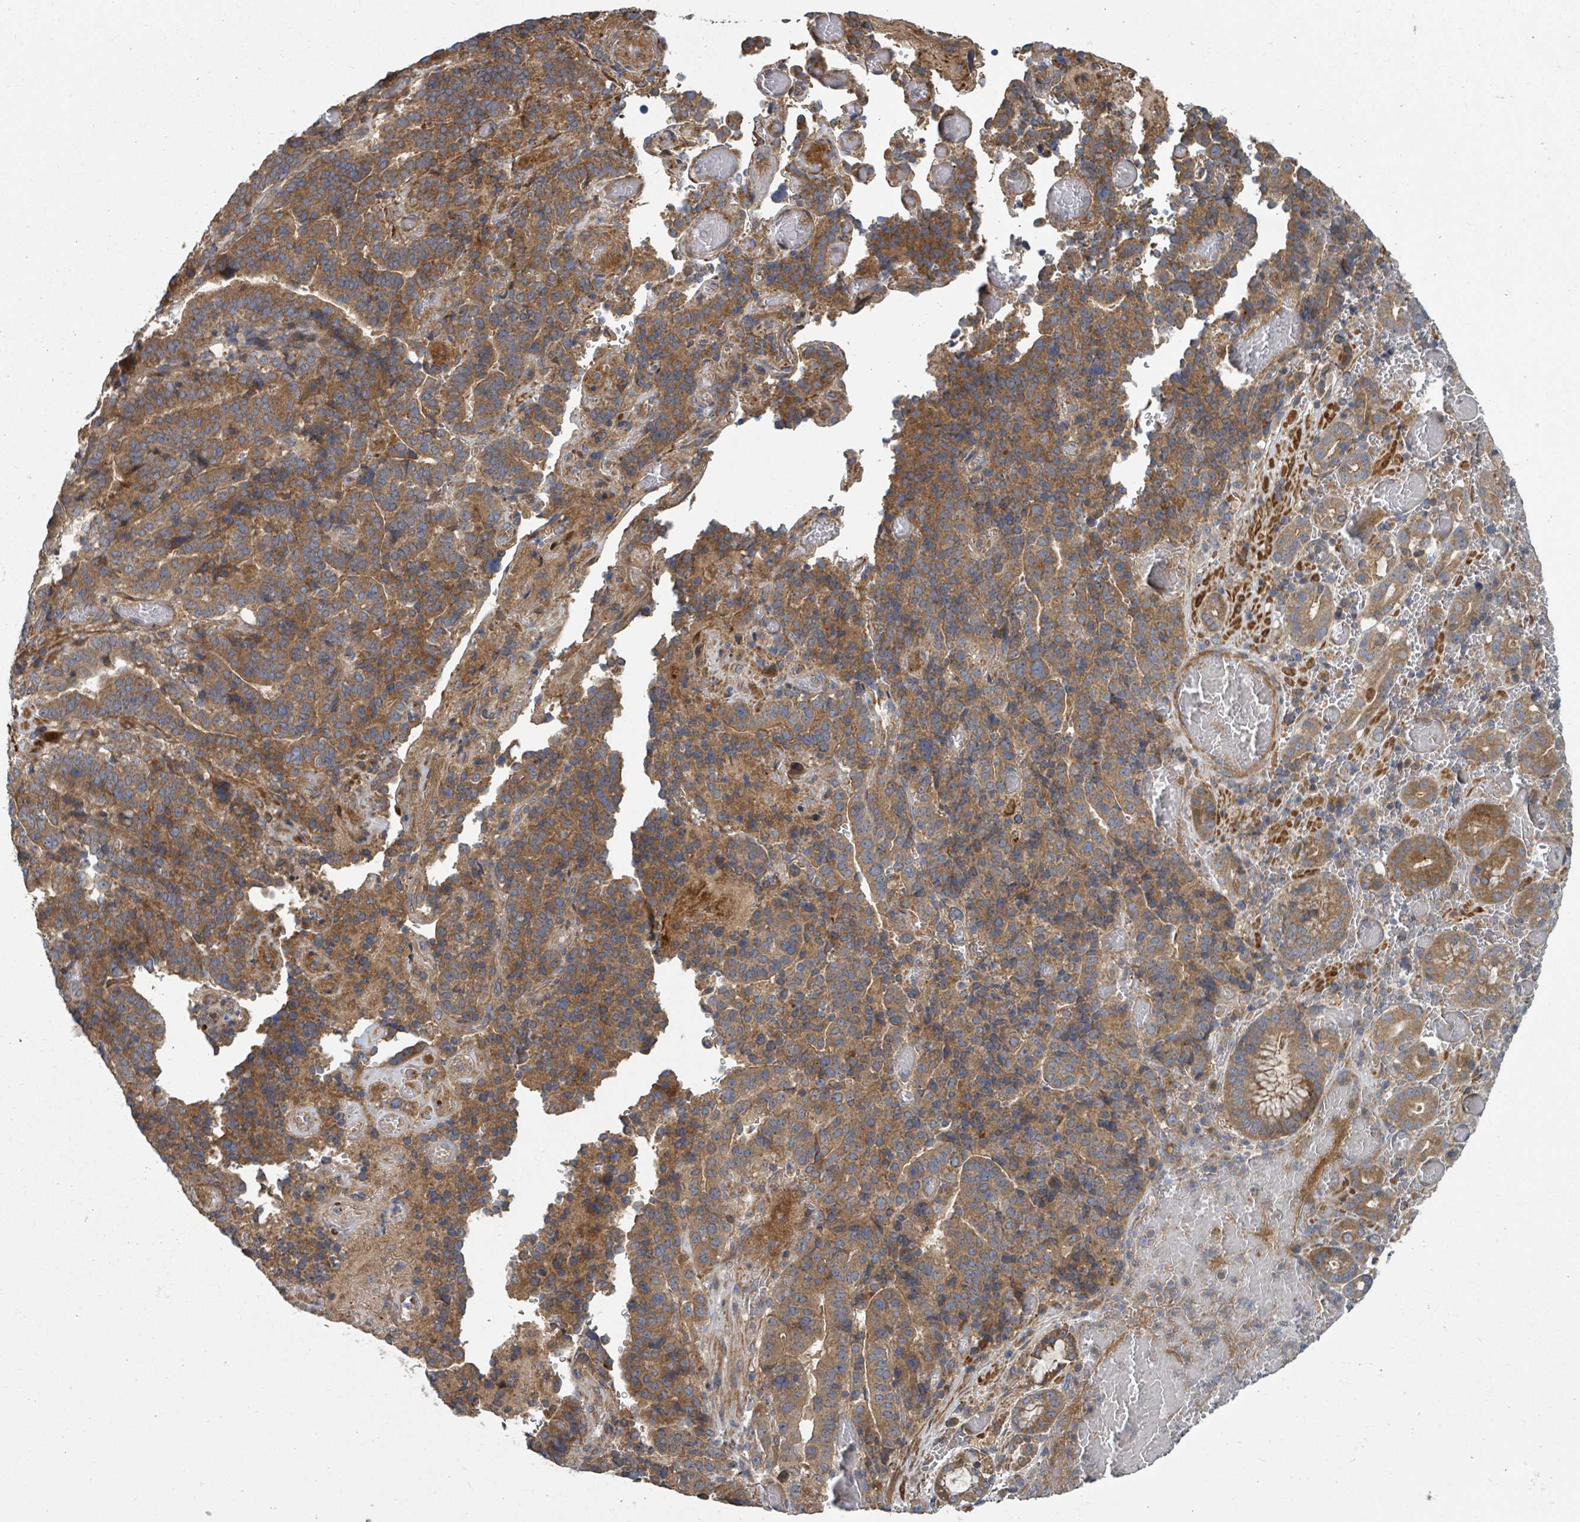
{"staining": {"intensity": "moderate", "quantity": ">75%", "location": "cytoplasmic/membranous"}, "tissue": "stomach cancer", "cell_type": "Tumor cells", "image_type": "cancer", "snomed": [{"axis": "morphology", "description": "Adenocarcinoma, NOS"}, {"axis": "topography", "description": "Stomach"}], "caption": "Immunohistochemical staining of adenocarcinoma (stomach) exhibits moderate cytoplasmic/membranous protein staining in about >75% of tumor cells. The protein is stained brown, and the nuclei are stained in blue (DAB IHC with brightfield microscopy, high magnification).", "gene": "DPM1", "patient": {"sex": "male", "age": 48}}